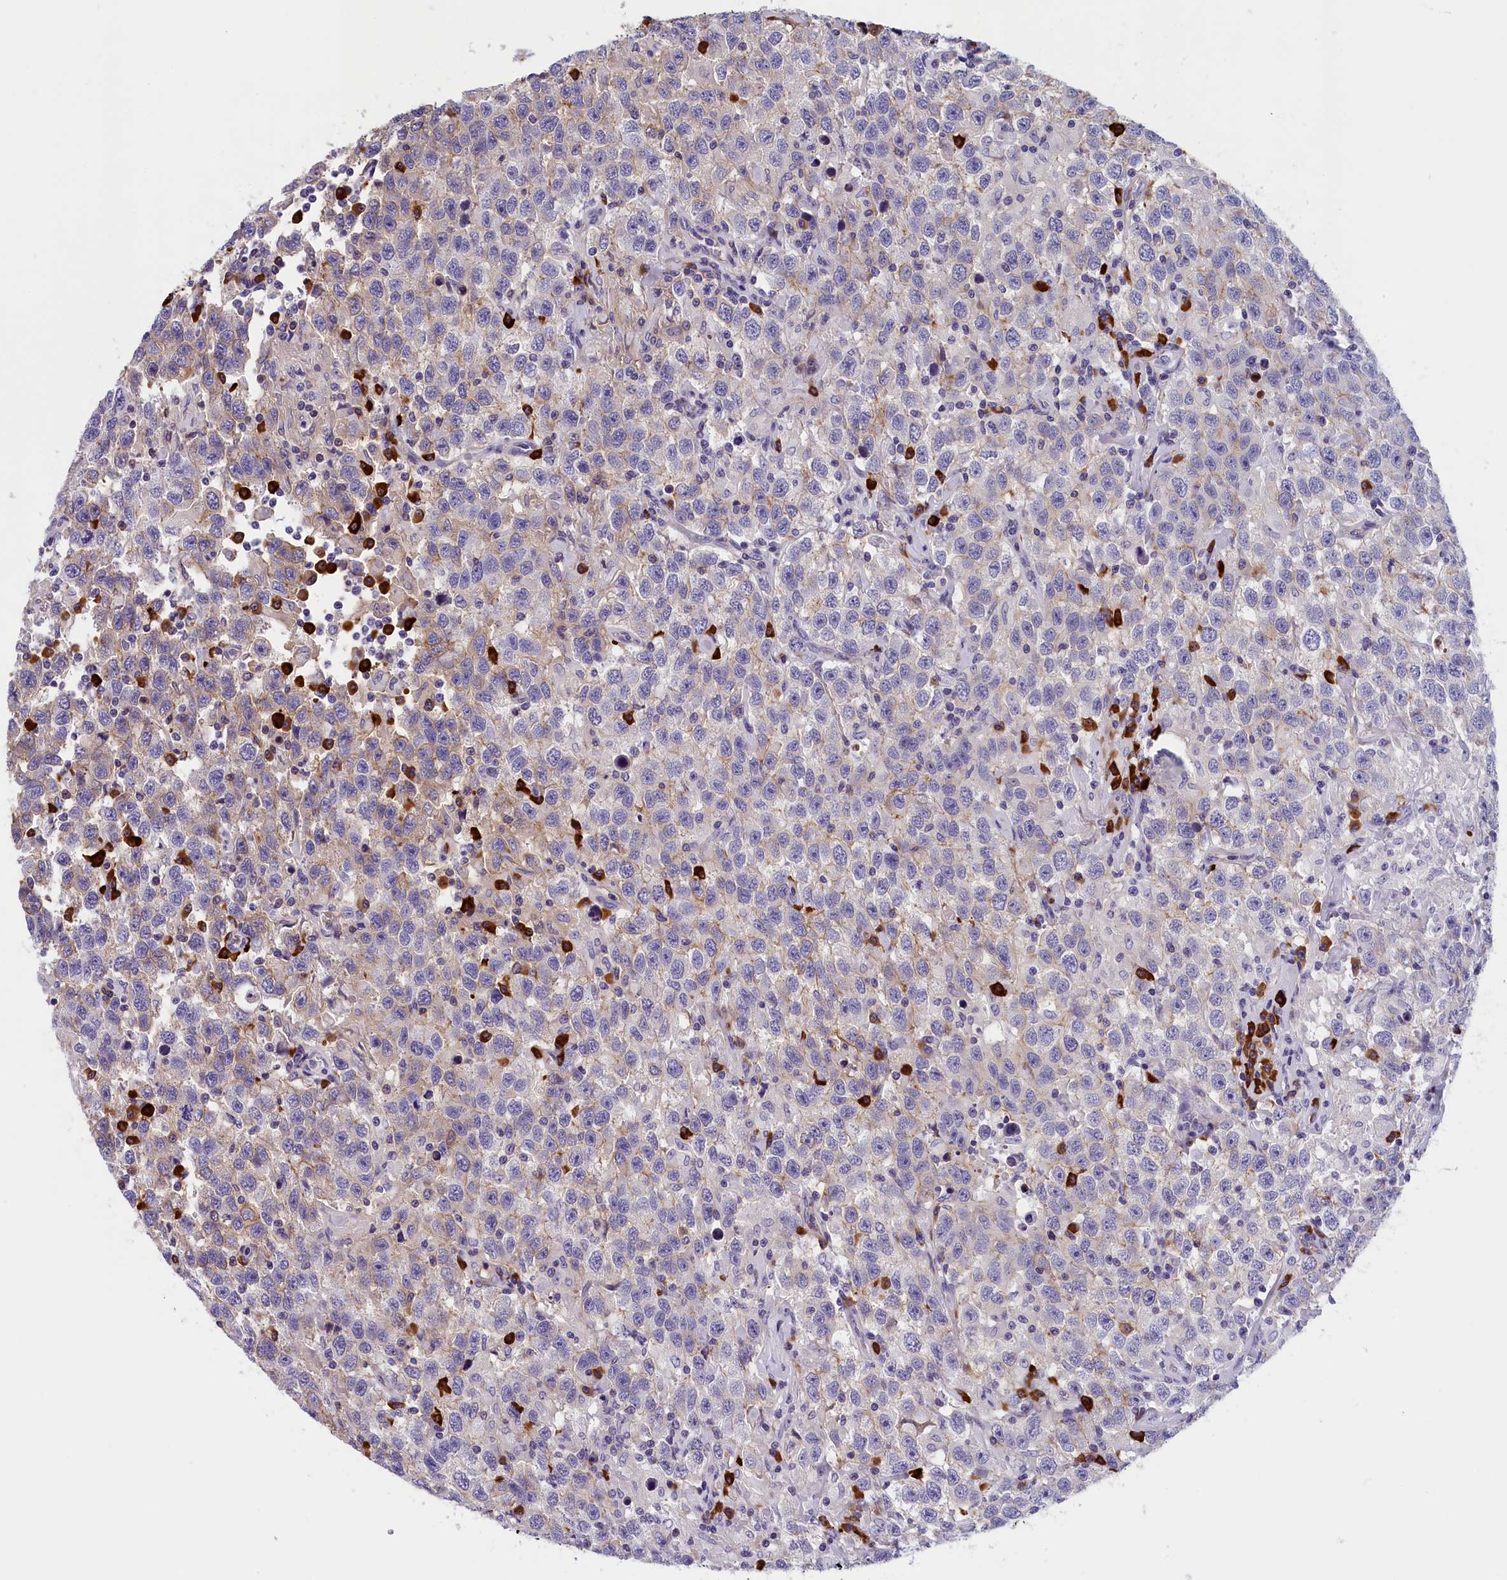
{"staining": {"intensity": "negative", "quantity": "none", "location": "none"}, "tissue": "testis cancer", "cell_type": "Tumor cells", "image_type": "cancer", "snomed": [{"axis": "morphology", "description": "Seminoma, NOS"}, {"axis": "topography", "description": "Testis"}], "caption": "Micrograph shows no protein positivity in tumor cells of testis seminoma tissue.", "gene": "BCL2L13", "patient": {"sex": "male", "age": 41}}